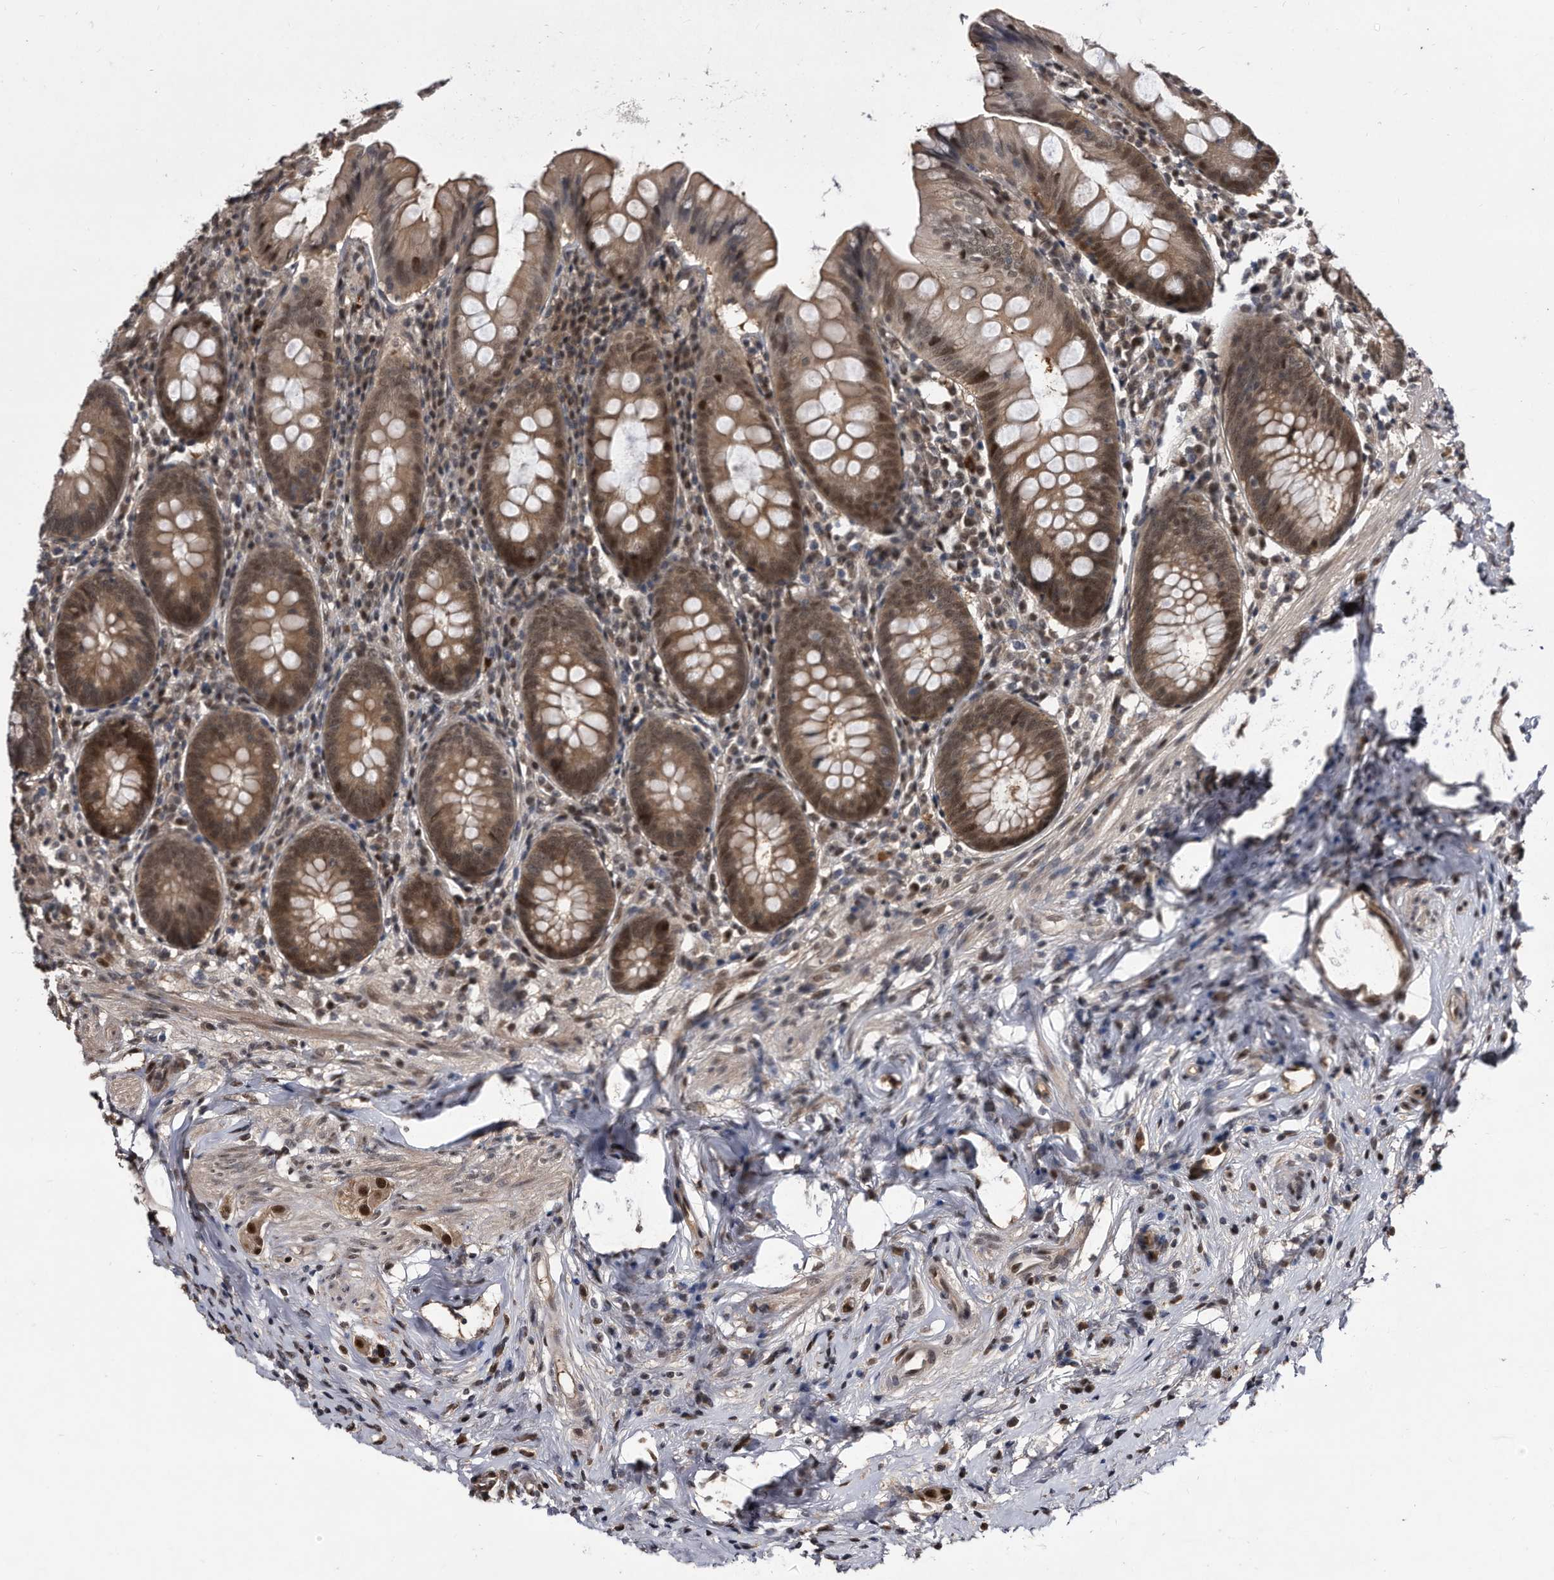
{"staining": {"intensity": "moderate", "quantity": ">75%", "location": "cytoplasmic/membranous,nuclear"}, "tissue": "appendix", "cell_type": "Glandular cells", "image_type": "normal", "snomed": [{"axis": "morphology", "description": "Normal tissue, NOS"}, {"axis": "topography", "description": "Appendix"}], "caption": "Immunohistochemical staining of benign appendix demonstrates moderate cytoplasmic/membranous,nuclear protein expression in about >75% of glandular cells.", "gene": "RAD23B", "patient": {"sex": "female", "age": 54}}